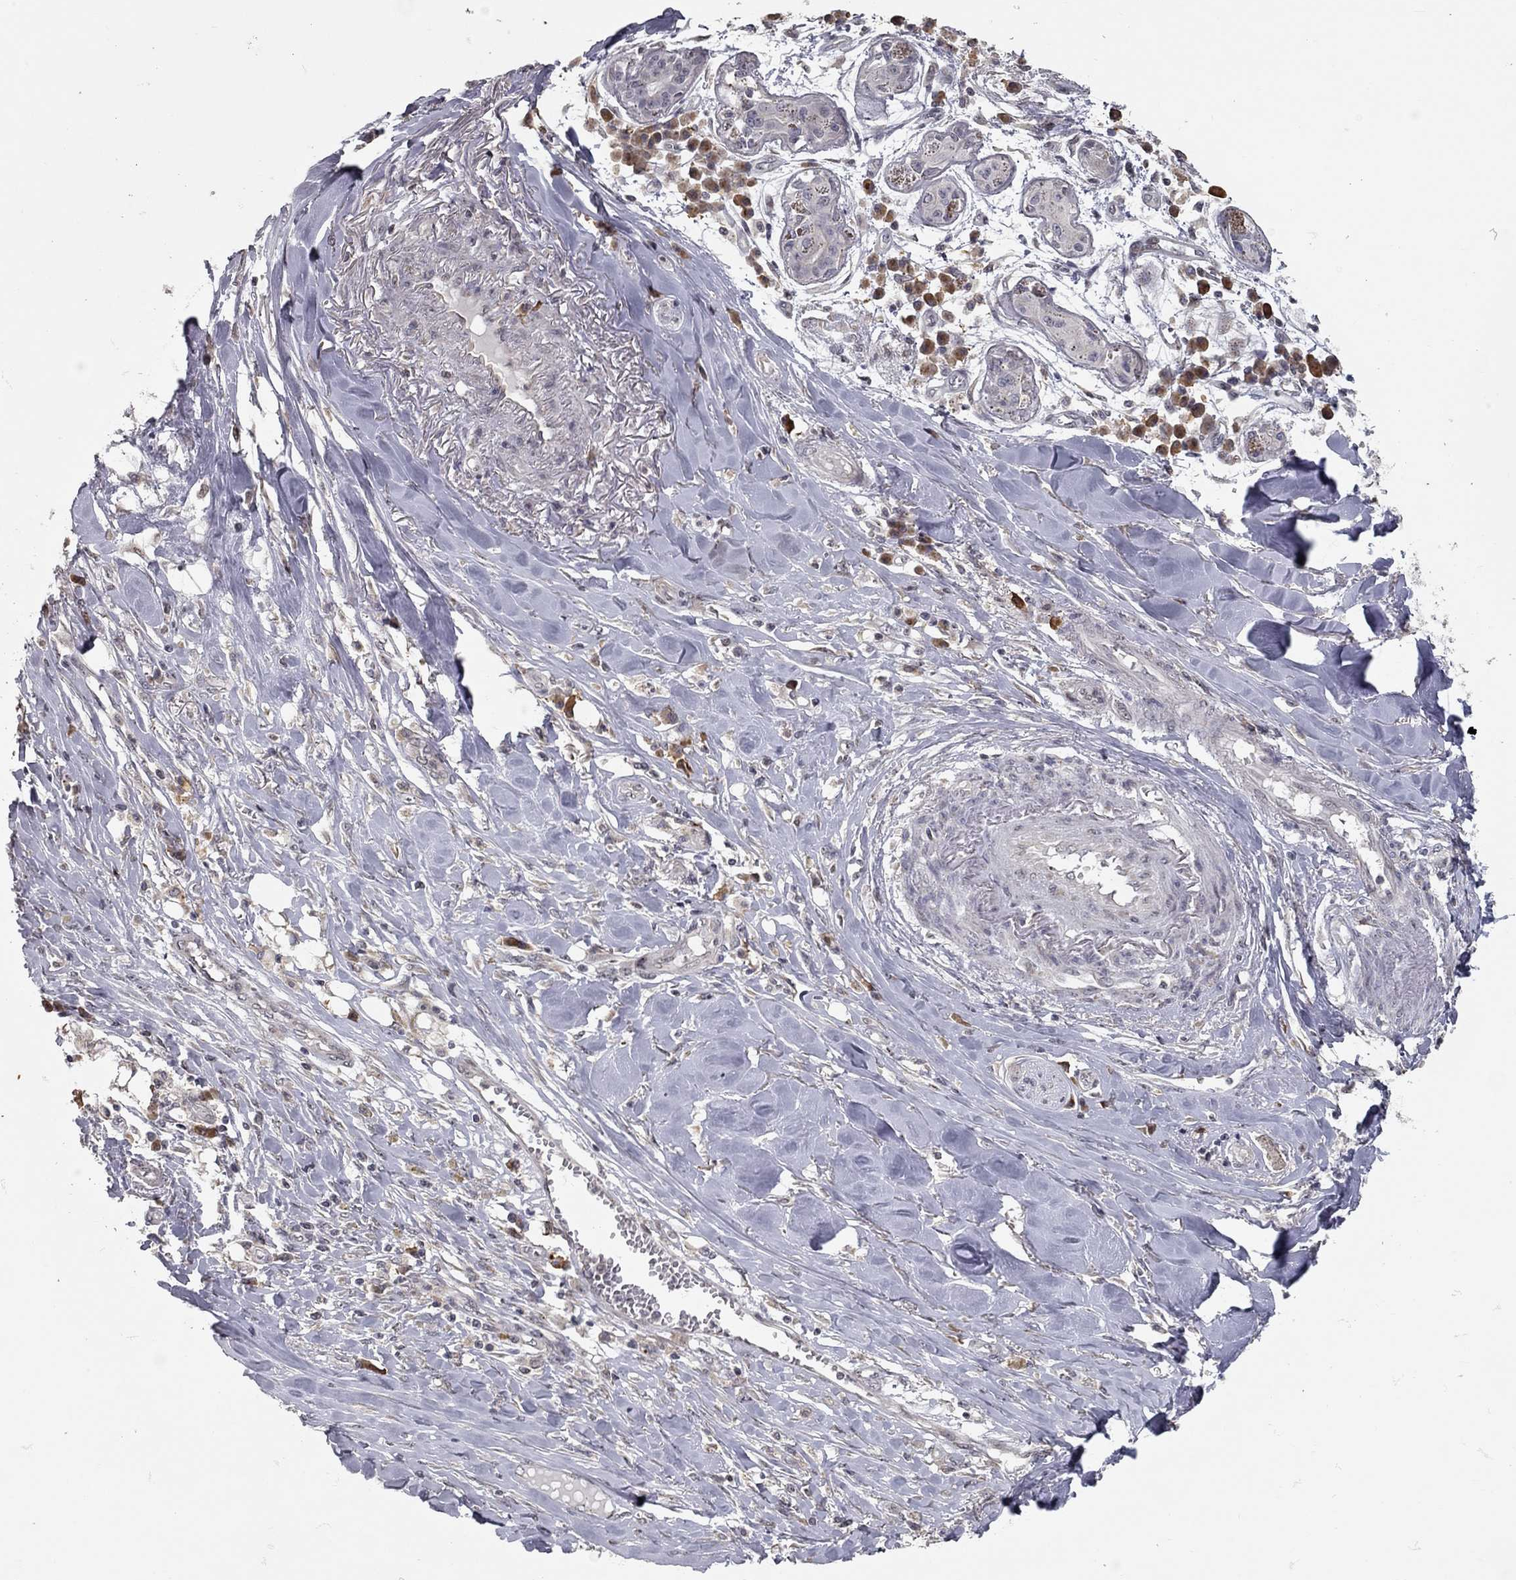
{"staining": {"intensity": "negative", "quantity": "none", "location": "none"}, "tissue": "skin cancer", "cell_type": "Tumor cells", "image_type": "cancer", "snomed": [{"axis": "morphology", "description": "Squamous cell carcinoma, NOS"}, {"axis": "topography", "description": "Skin"}], "caption": "Photomicrograph shows no protein expression in tumor cells of squamous cell carcinoma (skin) tissue.", "gene": "XAGE2", "patient": {"sex": "male", "age": 82}}